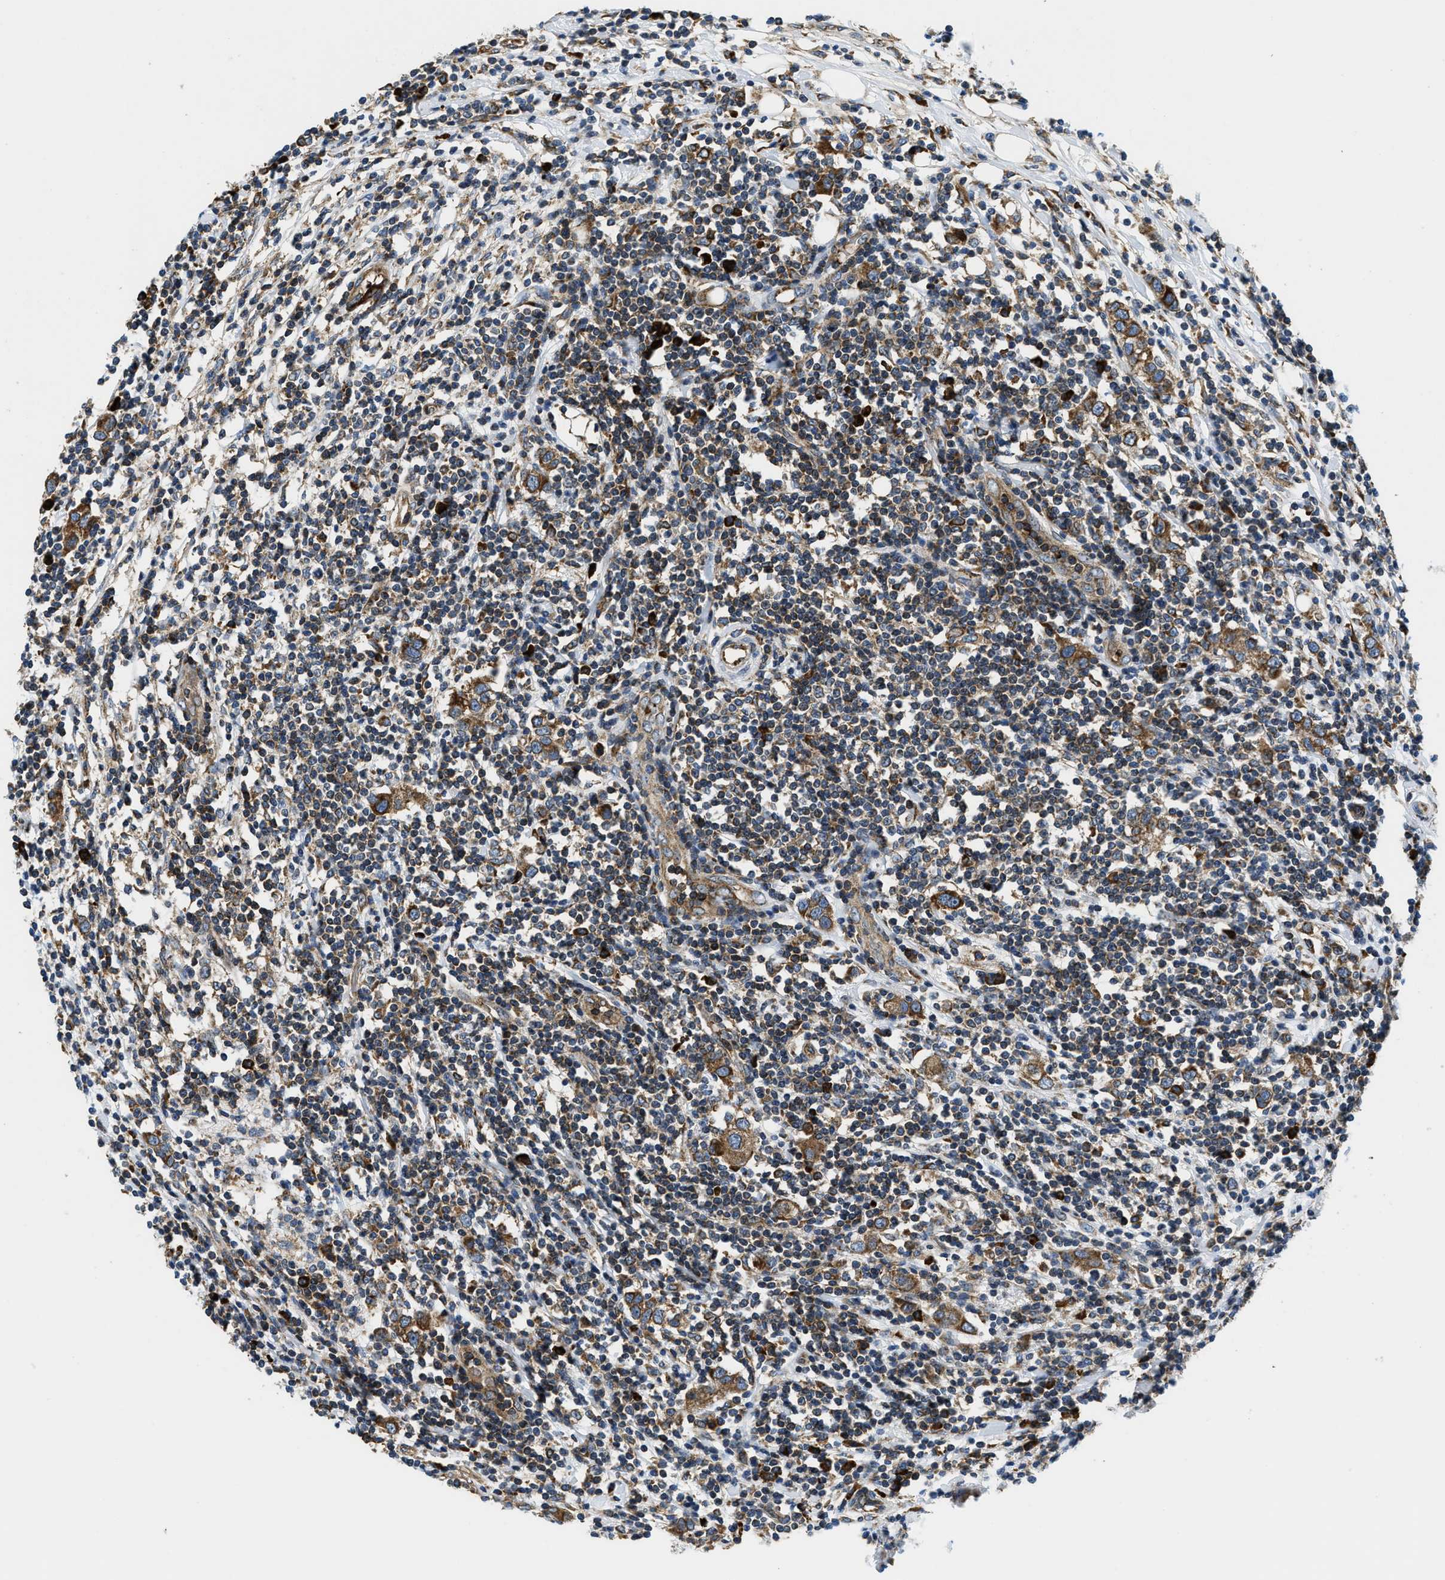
{"staining": {"intensity": "moderate", "quantity": ">75%", "location": "cytoplasmic/membranous"}, "tissue": "breast cancer", "cell_type": "Tumor cells", "image_type": "cancer", "snomed": [{"axis": "morphology", "description": "Duct carcinoma"}, {"axis": "topography", "description": "Breast"}], "caption": "Protein analysis of breast cancer tissue shows moderate cytoplasmic/membranous positivity in about >75% of tumor cells. The protein is shown in brown color, while the nuclei are stained blue.", "gene": "CSPG4", "patient": {"sex": "female", "age": 50}}